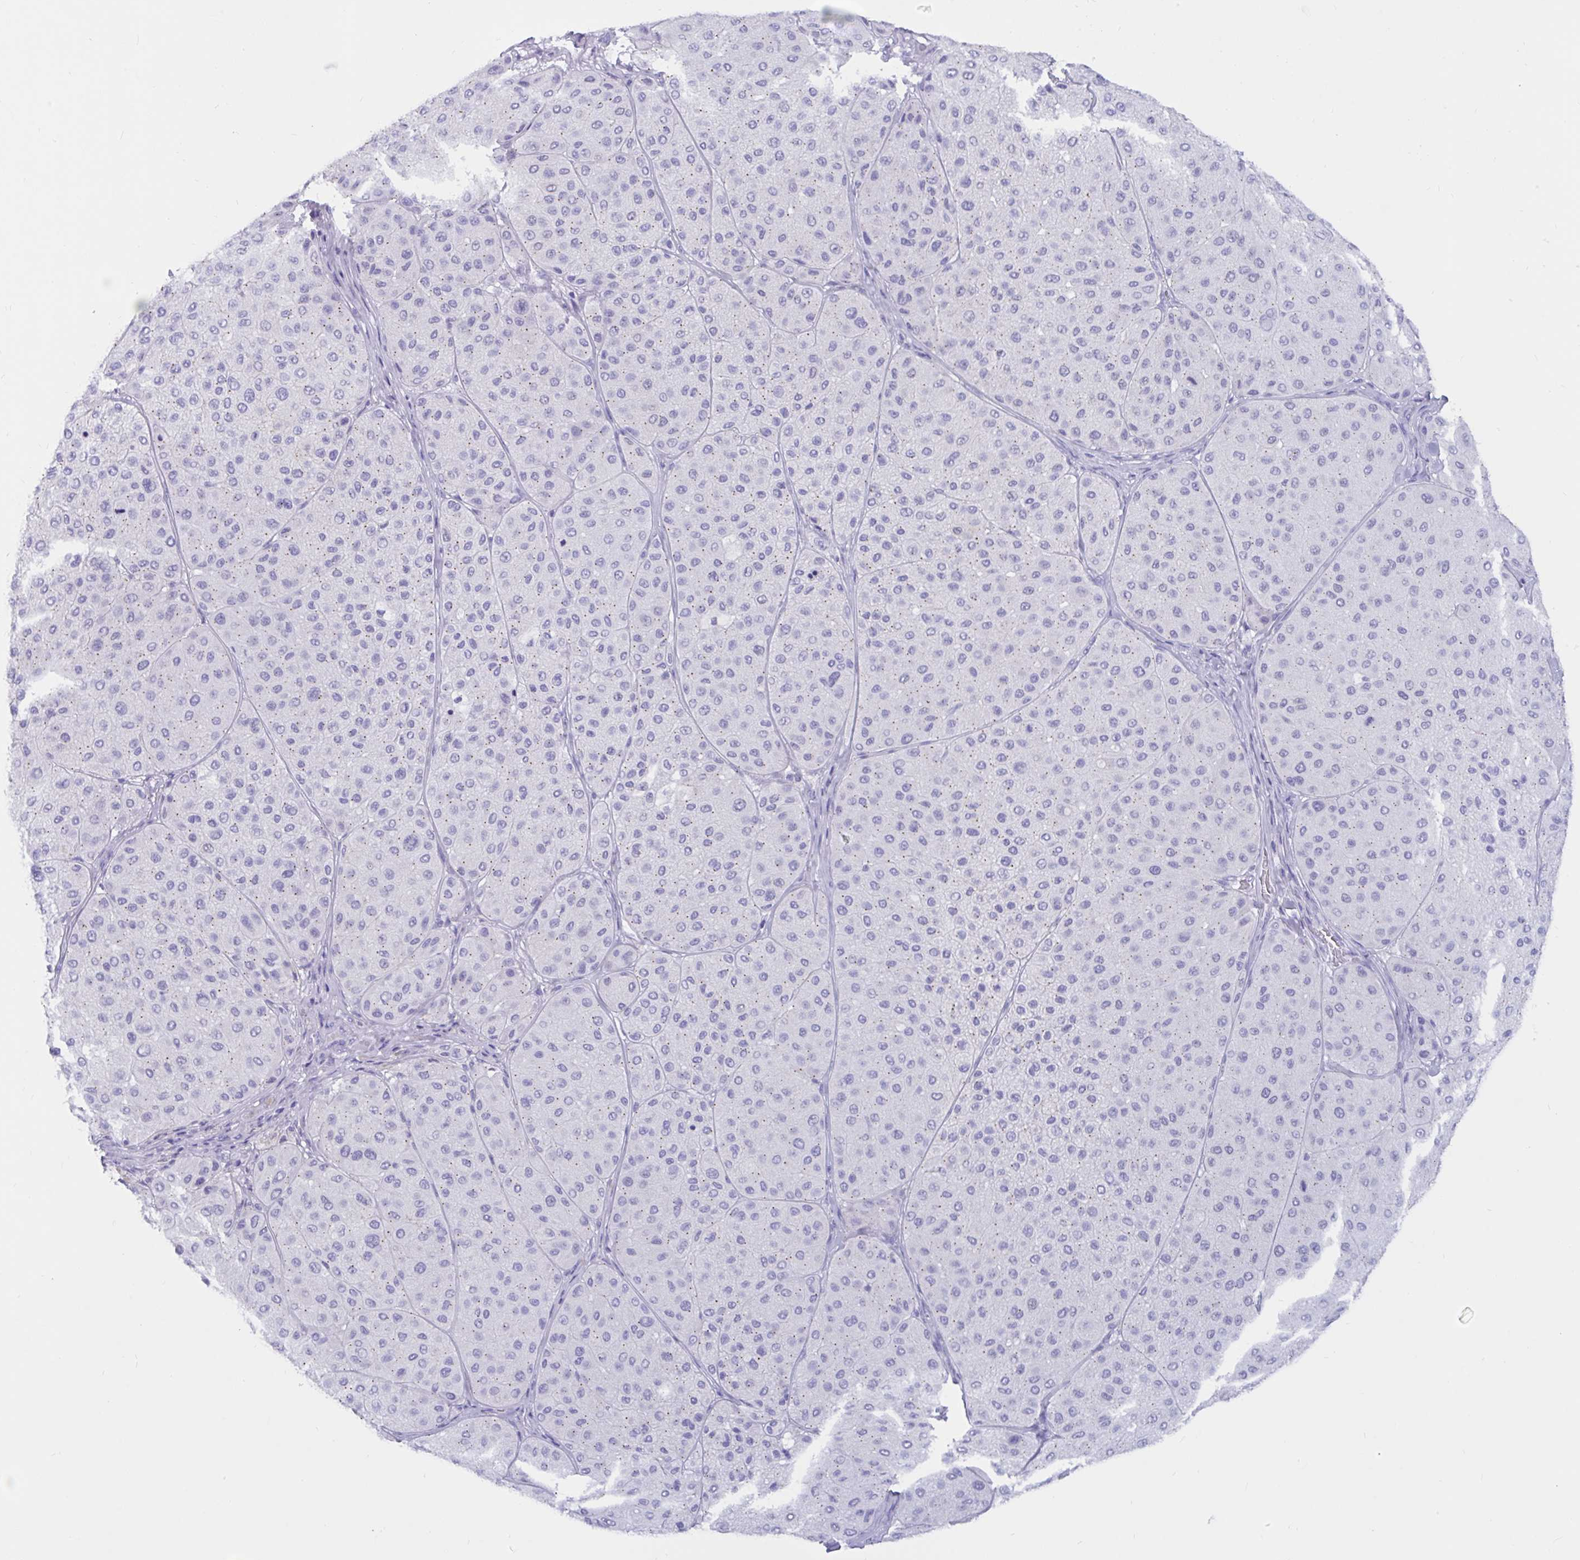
{"staining": {"intensity": "weak", "quantity": "25%-75%", "location": "cytoplasmic/membranous"}, "tissue": "melanoma", "cell_type": "Tumor cells", "image_type": "cancer", "snomed": [{"axis": "morphology", "description": "Malignant melanoma, Metastatic site"}, {"axis": "topography", "description": "Smooth muscle"}], "caption": "Weak cytoplasmic/membranous expression is identified in about 25%-75% of tumor cells in melanoma.", "gene": "RNASE3", "patient": {"sex": "male", "age": 41}}